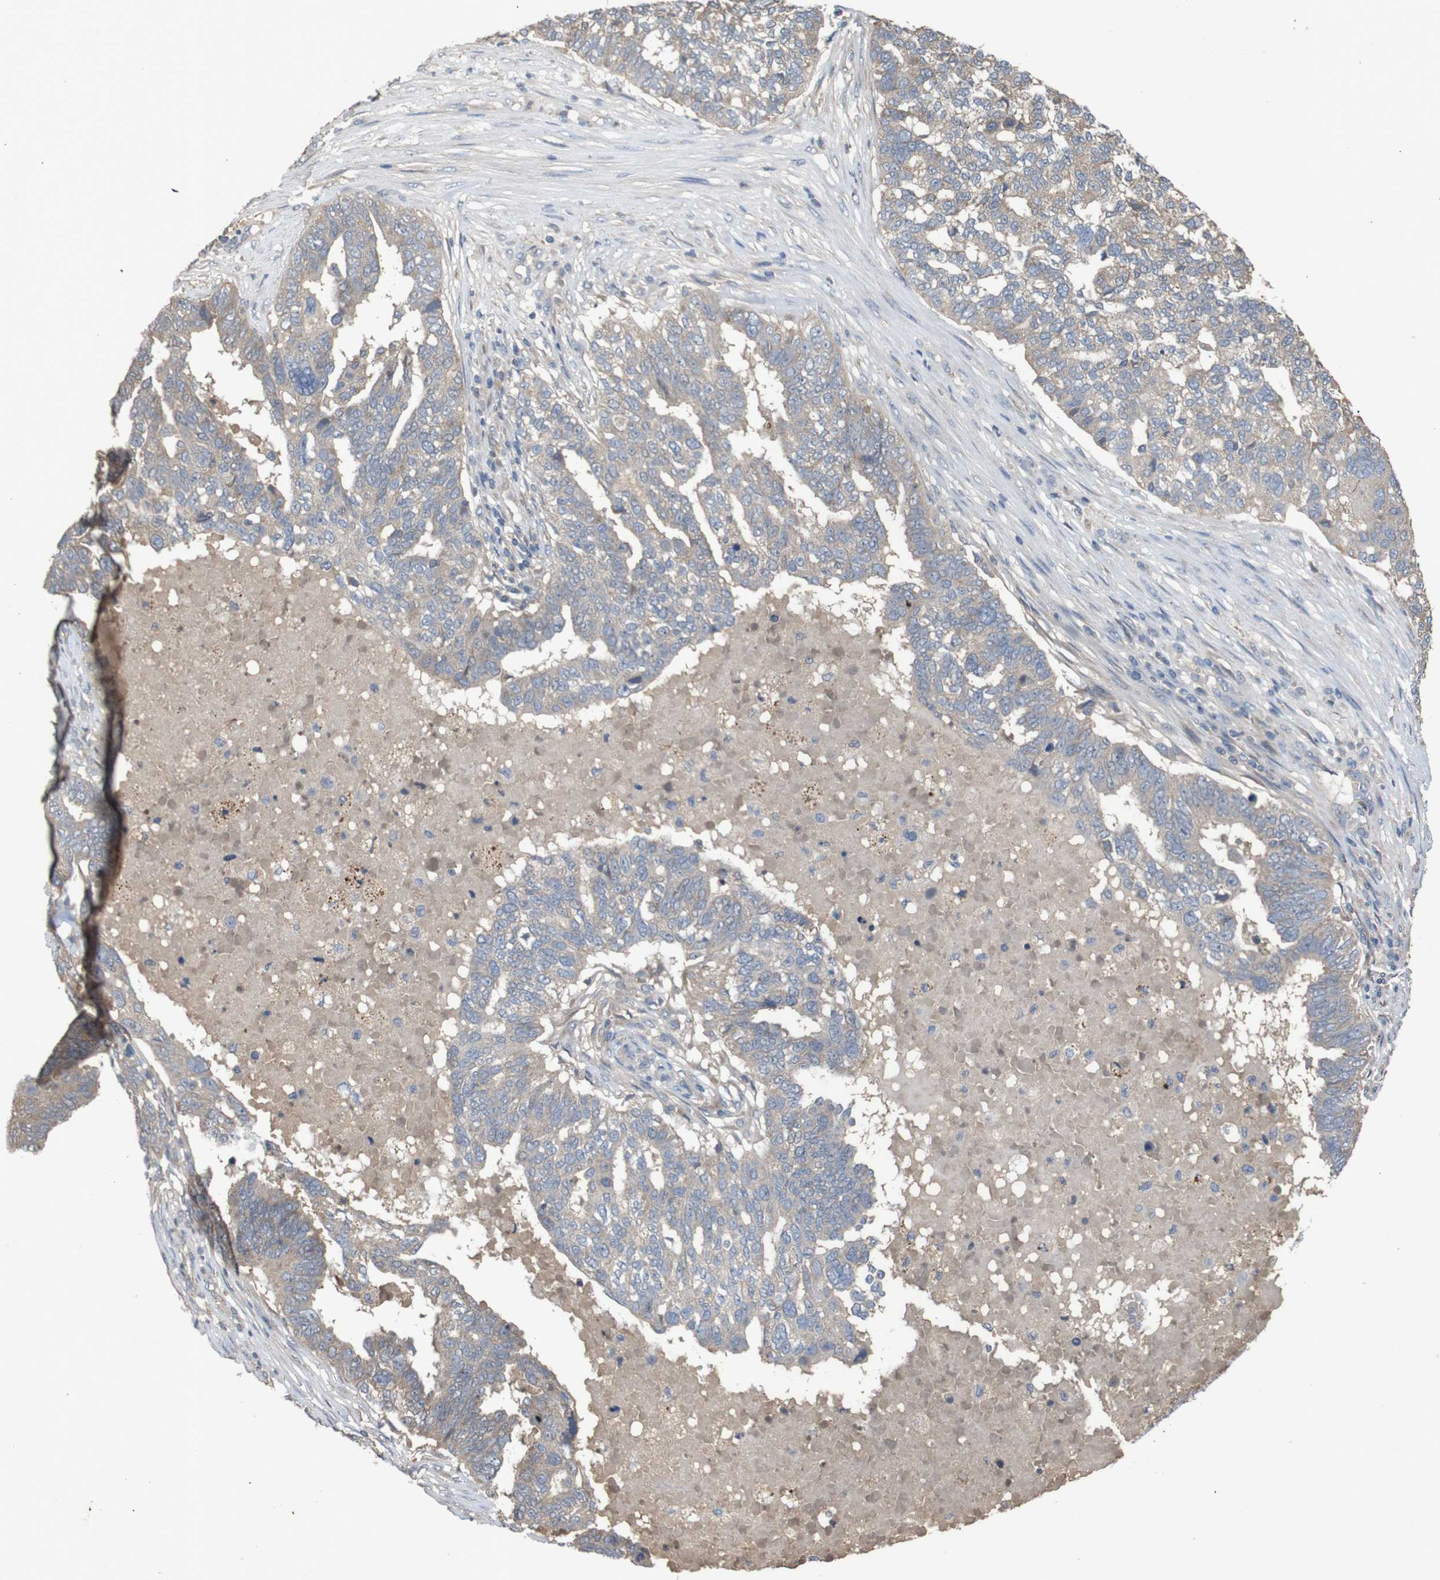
{"staining": {"intensity": "weak", "quantity": "25%-75%", "location": "cytoplasmic/membranous"}, "tissue": "ovarian cancer", "cell_type": "Tumor cells", "image_type": "cancer", "snomed": [{"axis": "morphology", "description": "Cystadenocarcinoma, serous, NOS"}, {"axis": "topography", "description": "Ovary"}], "caption": "IHC of human ovarian cancer displays low levels of weak cytoplasmic/membranous staining in approximately 25%-75% of tumor cells. The staining was performed using DAB (3,3'-diaminobenzidine), with brown indicating positive protein expression. Nuclei are stained blue with hematoxylin.", "gene": "PTPN1", "patient": {"sex": "female", "age": 59}}